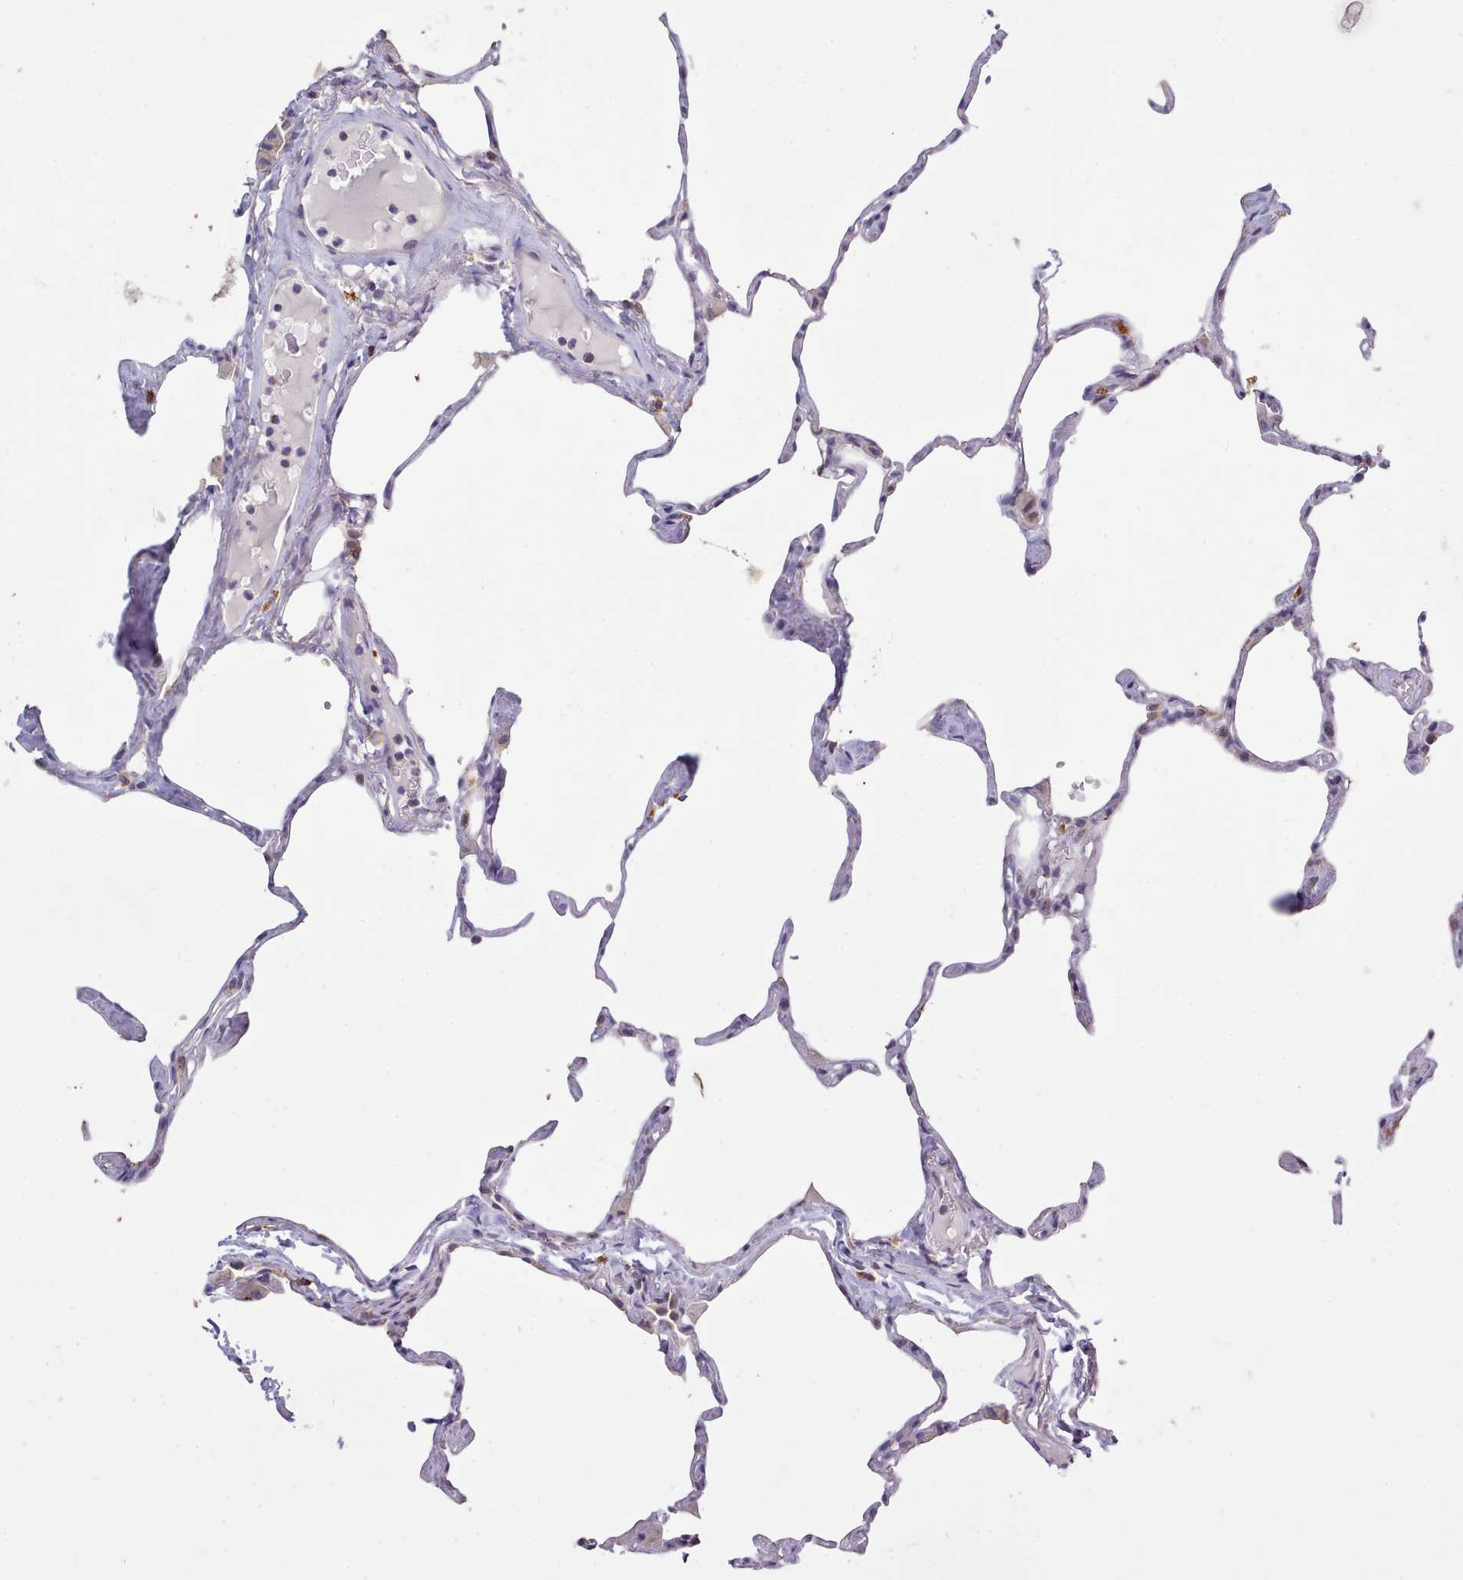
{"staining": {"intensity": "moderate", "quantity": "<25%", "location": "cytoplasmic/membranous"}, "tissue": "lung", "cell_type": "Alveolar cells", "image_type": "normal", "snomed": [{"axis": "morphology", "description": "Normal tissue, NOS"}, {"axis": "topography", "description": "Lung"}], "caption": "A brown stain shows moderate cytoplasmic/membranous expression of a protein in alveolar cells of benign human lung.", "gene": "ARL17A", "patient": {"sex": "male", "age": 65}}